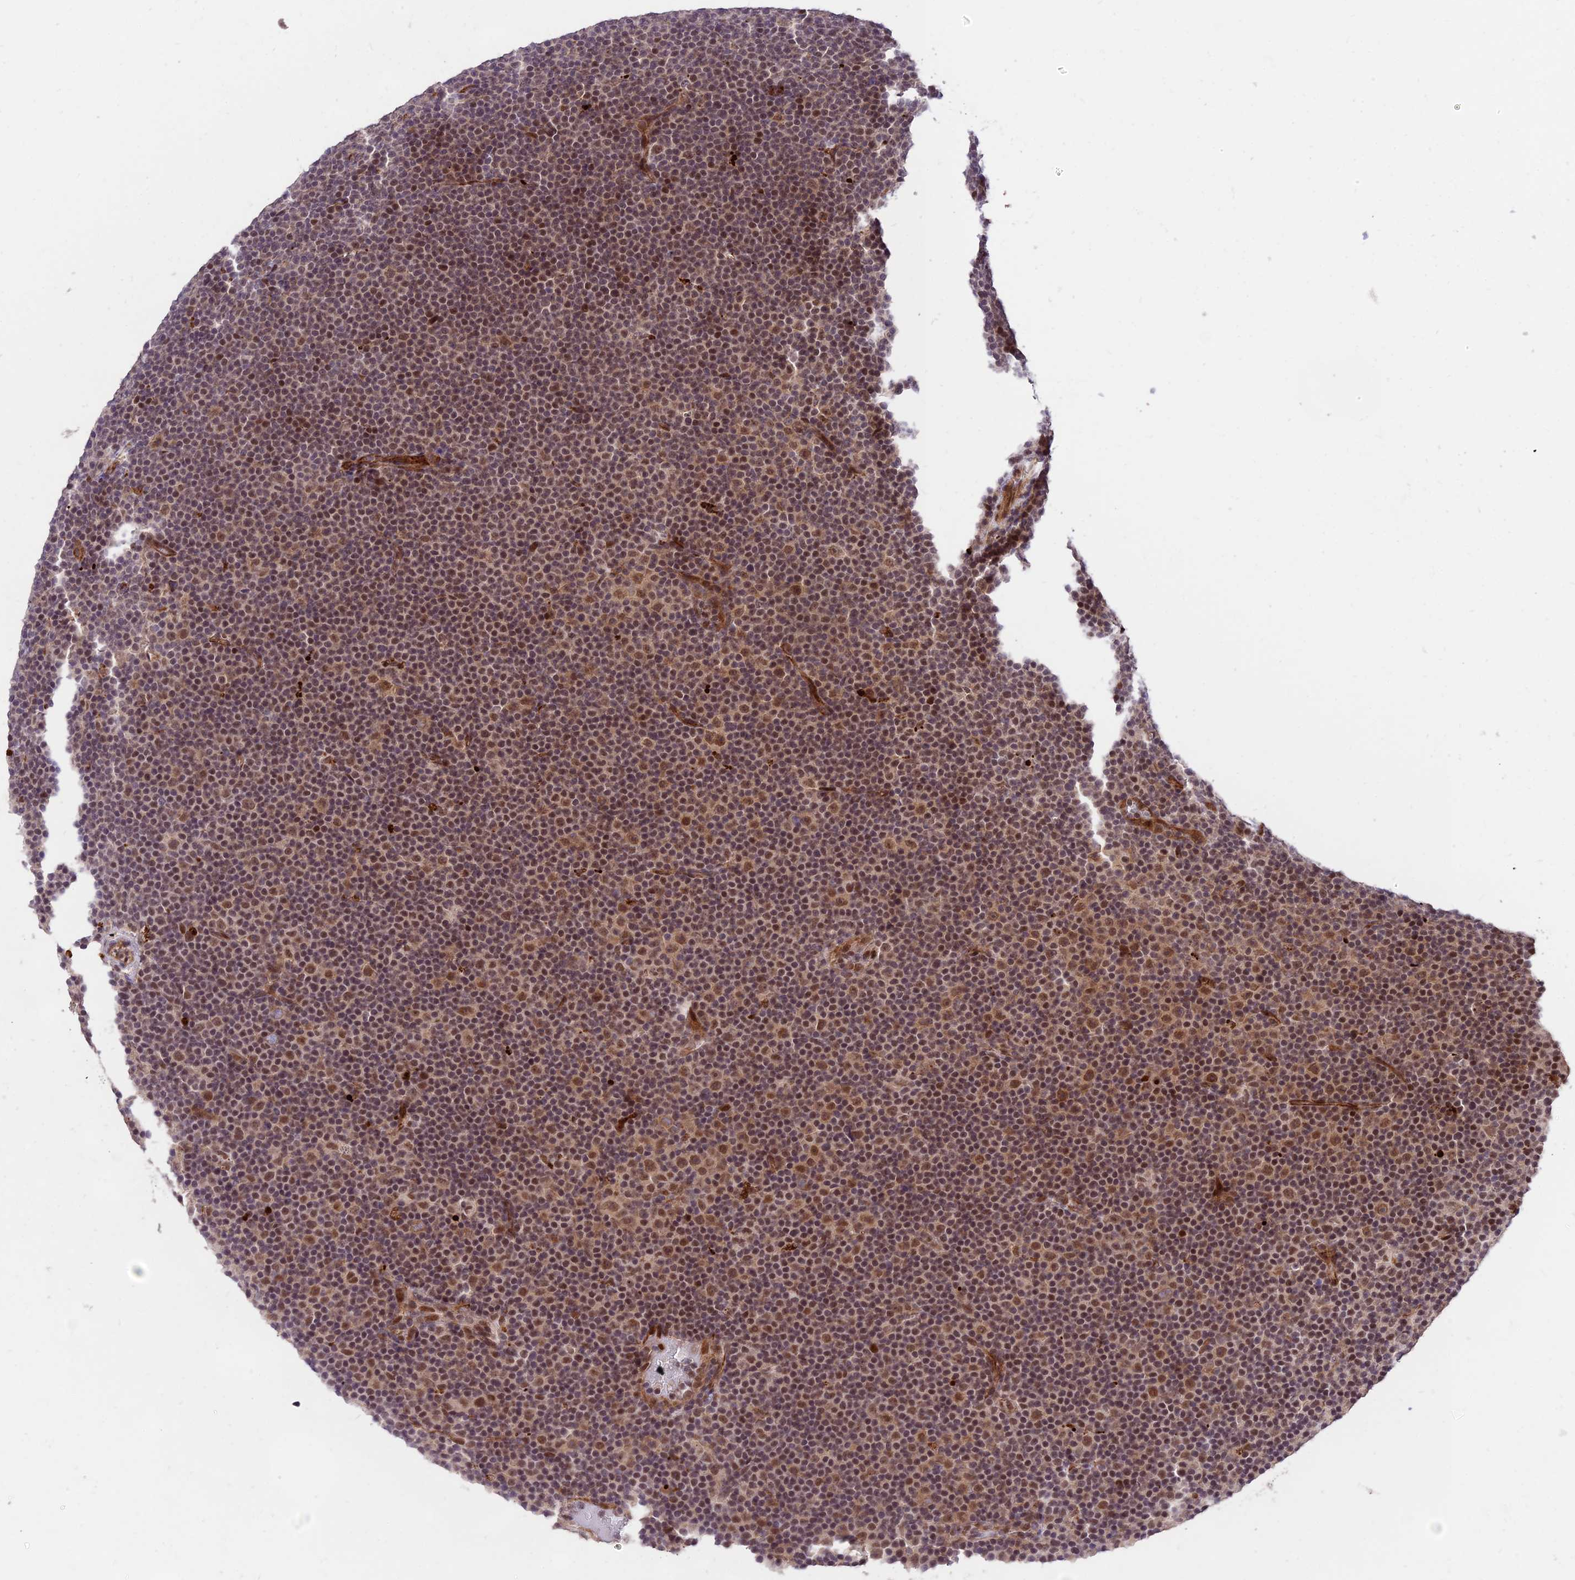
{"staining": {"intensity": "moderate", "quantity": ">75%", "location": "nuclear"}, "tissue": "lymphoma", "cell_type": "Tumor cells", "image_type": "cancer", "snomed": [{"axis": "morphology", "description": "Malignant lymphoma, non-Hodgkin's type, Low grade"}, {"axis": "topography", "description": "Lymph node"}], "caption": "The histopathology image displays a brown stain indicating the presence of a protein in the nuclear of tumor cells in low-grade malignant lymphoma, non-Hodgkin's type.", "gene": "ZNF85", "patient": {"sex": "female", "age": 67}}